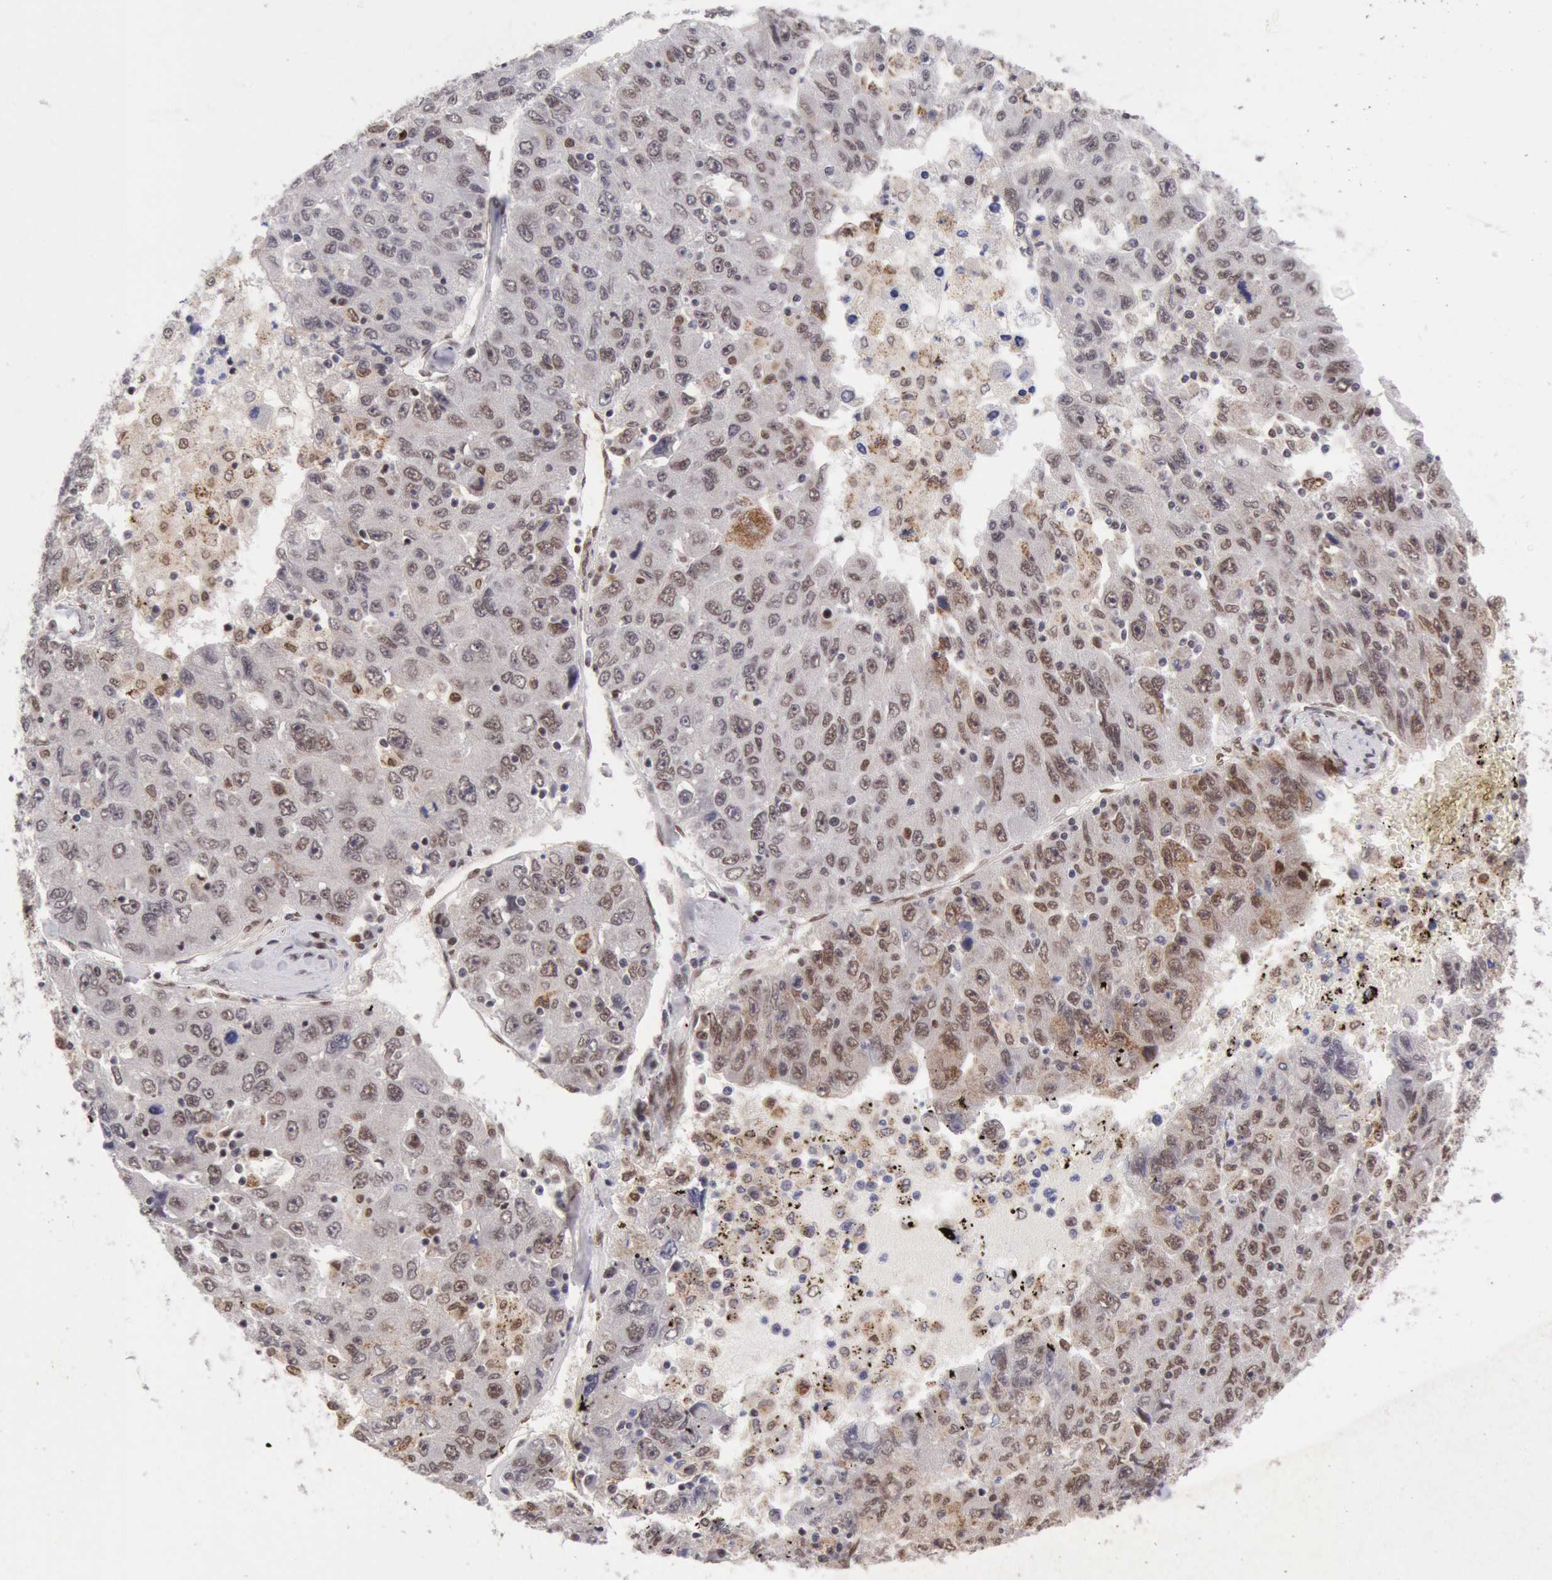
{"staining": {"intensity": "weak", "quantity": "25%-75%", "location": "nuclear"}, "tissue": "liver cancer", "cell_type": "Tumor cells", "image_type": "cancer", "snomed": [{"axis": "morphology", "description": "Carcinoma, Hepatocellular, NOS"}, {"axis": "topography", "description": "Liver"}], "caption": "Immunohistochemical staining of liver cancer shows weak nuclear protein staining in approximately 25%-75% of tumor cells.", "gene": "CDKN2B", "patient": {"sex": "male", "age": 49}}